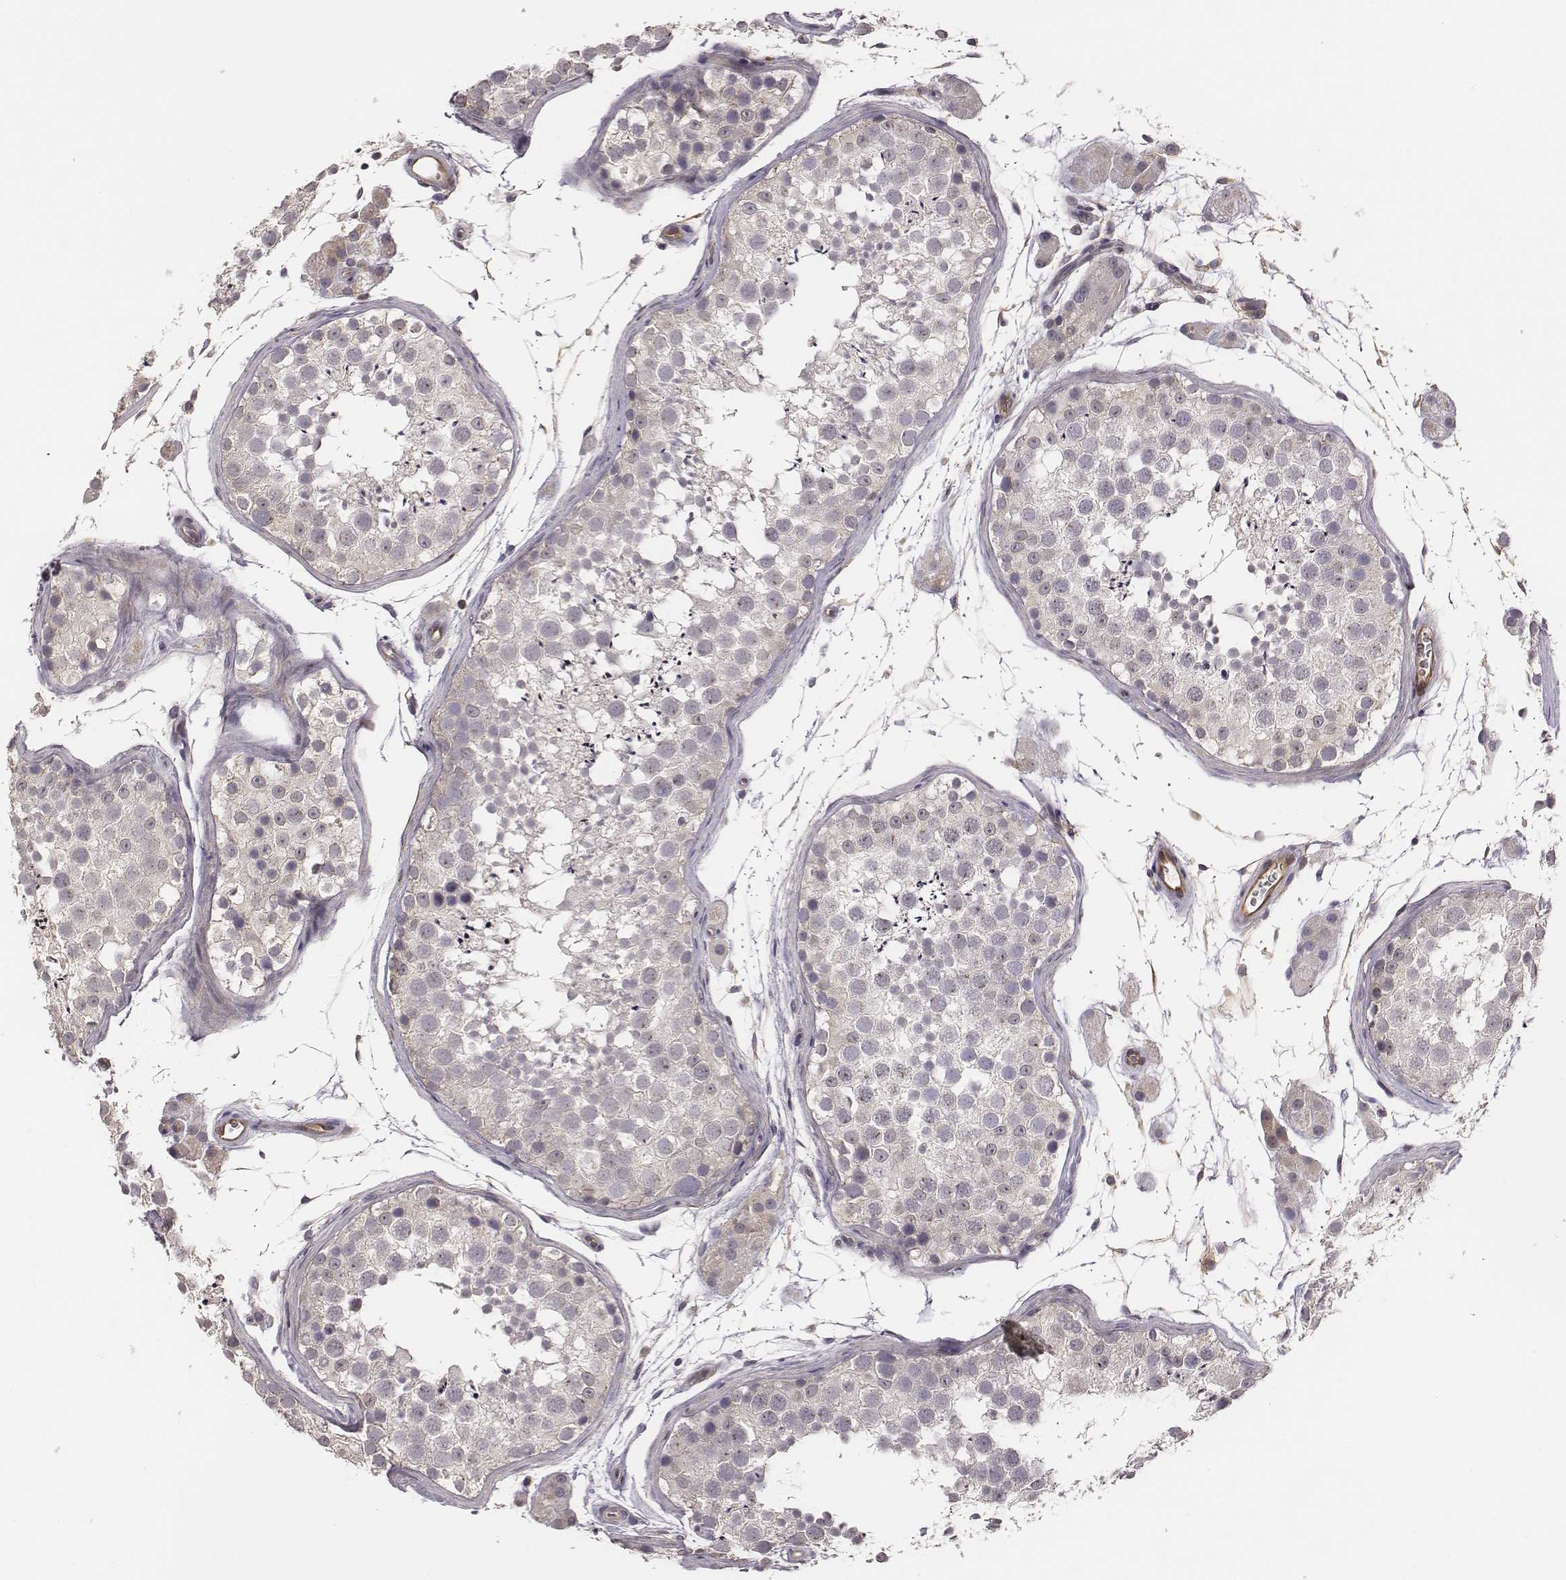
{"staining": {"intensity": "negative", "quantity": "none", "location": "none"}, "tissue": "testis", "cell_type": "Cells in seminiferous ducts", "image_type": "normal", "snomed": [{"axis": "morphology", "description": "Normal tissue, NOS"}, {"axis": "topography", "description": "Testis"}], "caption": "Immunohistochemistry (IHC) of benign human testis reveals no expression in cells in seminiferous ducts.", "gene": "SCARF1", "patient": {"sex": "male", "age": 41}}